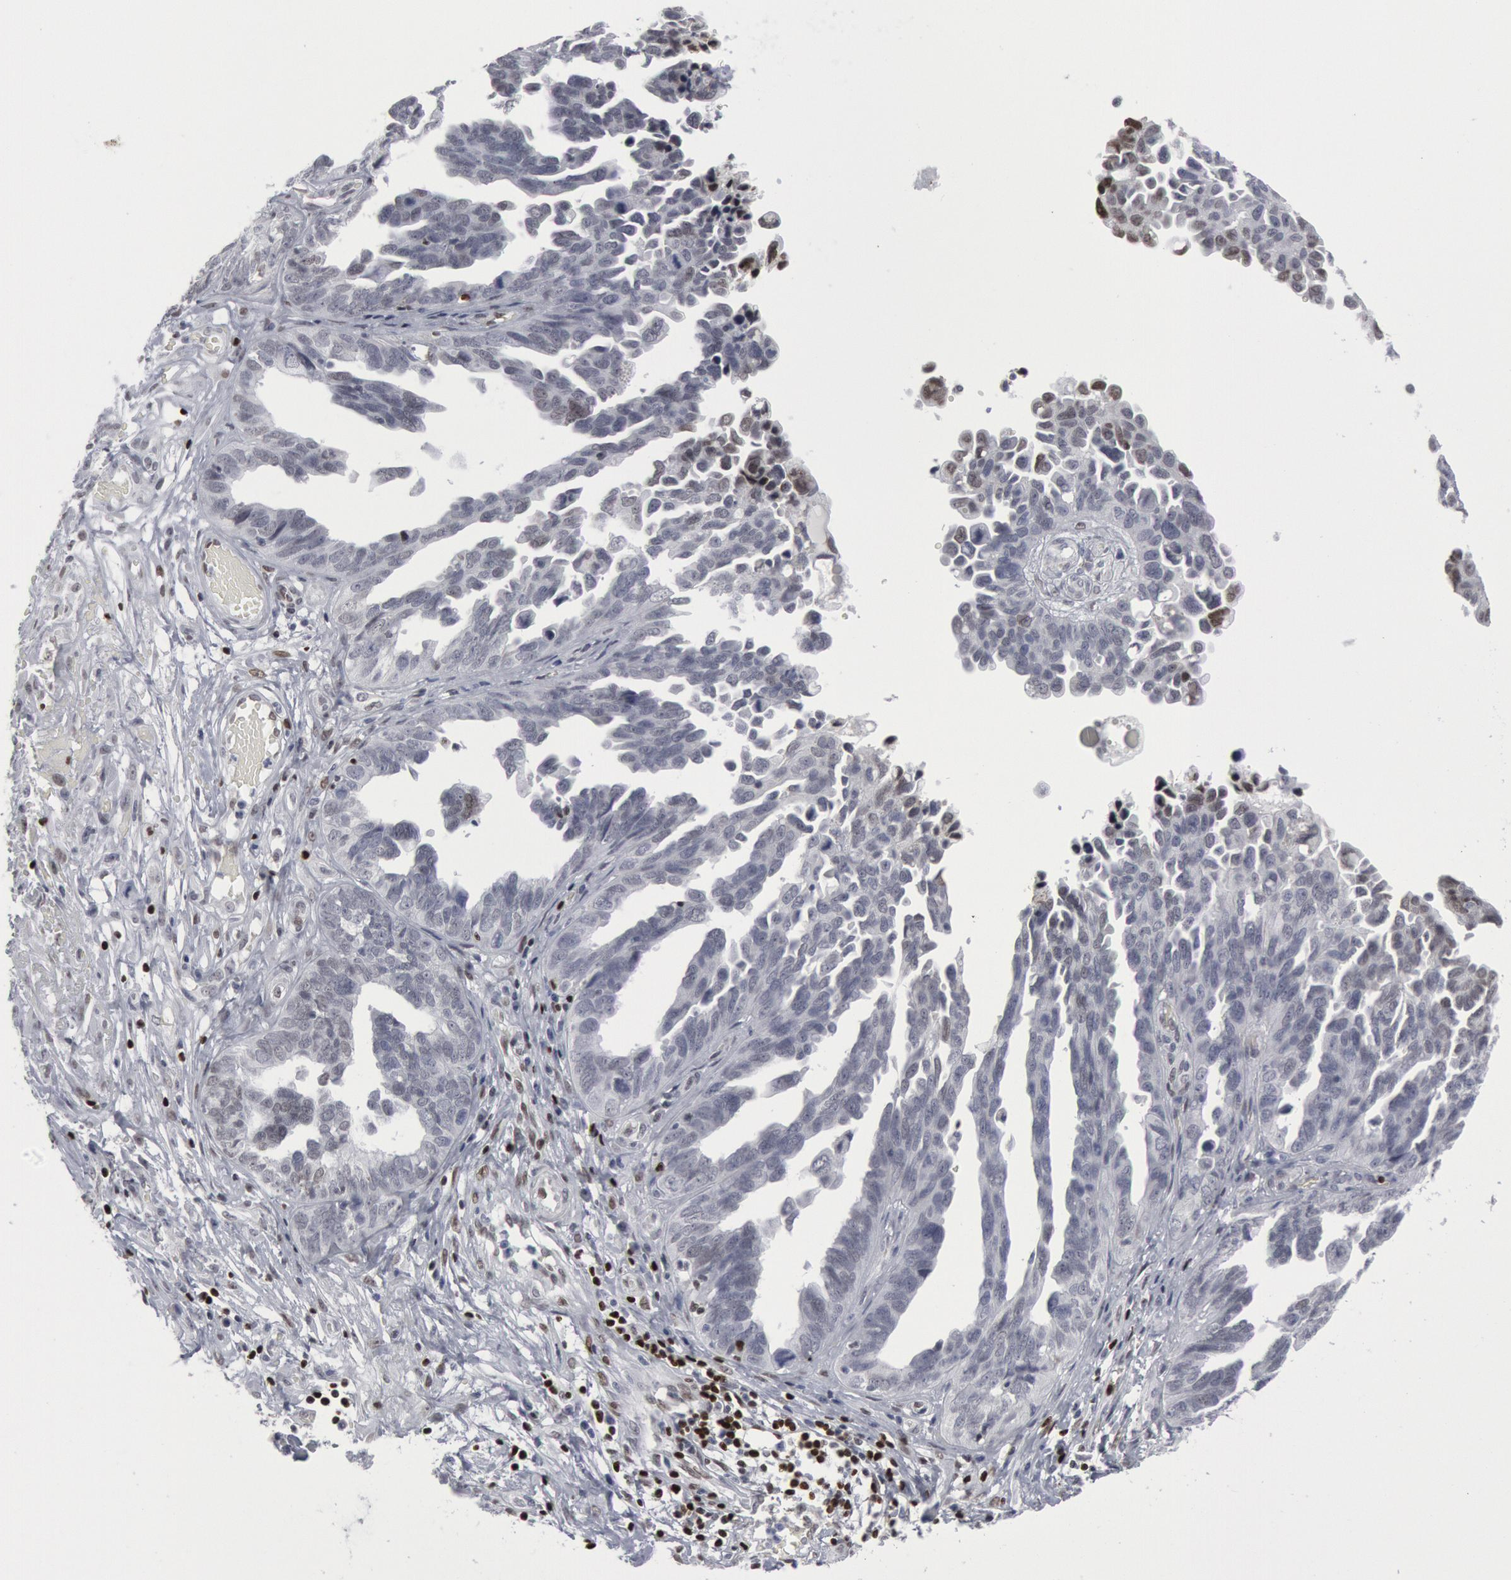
{"staining": {"intensity": "negative", "quantity": "none", "location": "none"}, "tissue": "ovarian cancer", "cell_type": "Tumor cells", "image_type": "cancer", "snomed": [{"axis": "morphology", "description": "Cystadenocarcinoma, serous, NOS"}, {"axis": "topography", "description": "Ovary"}], "caption": "Tumor cells show no significant protein staining in ovarian serous cystadenocarcinoma.", "gene": "MECP2", "patient": {"sex": "female", "age": 64}}